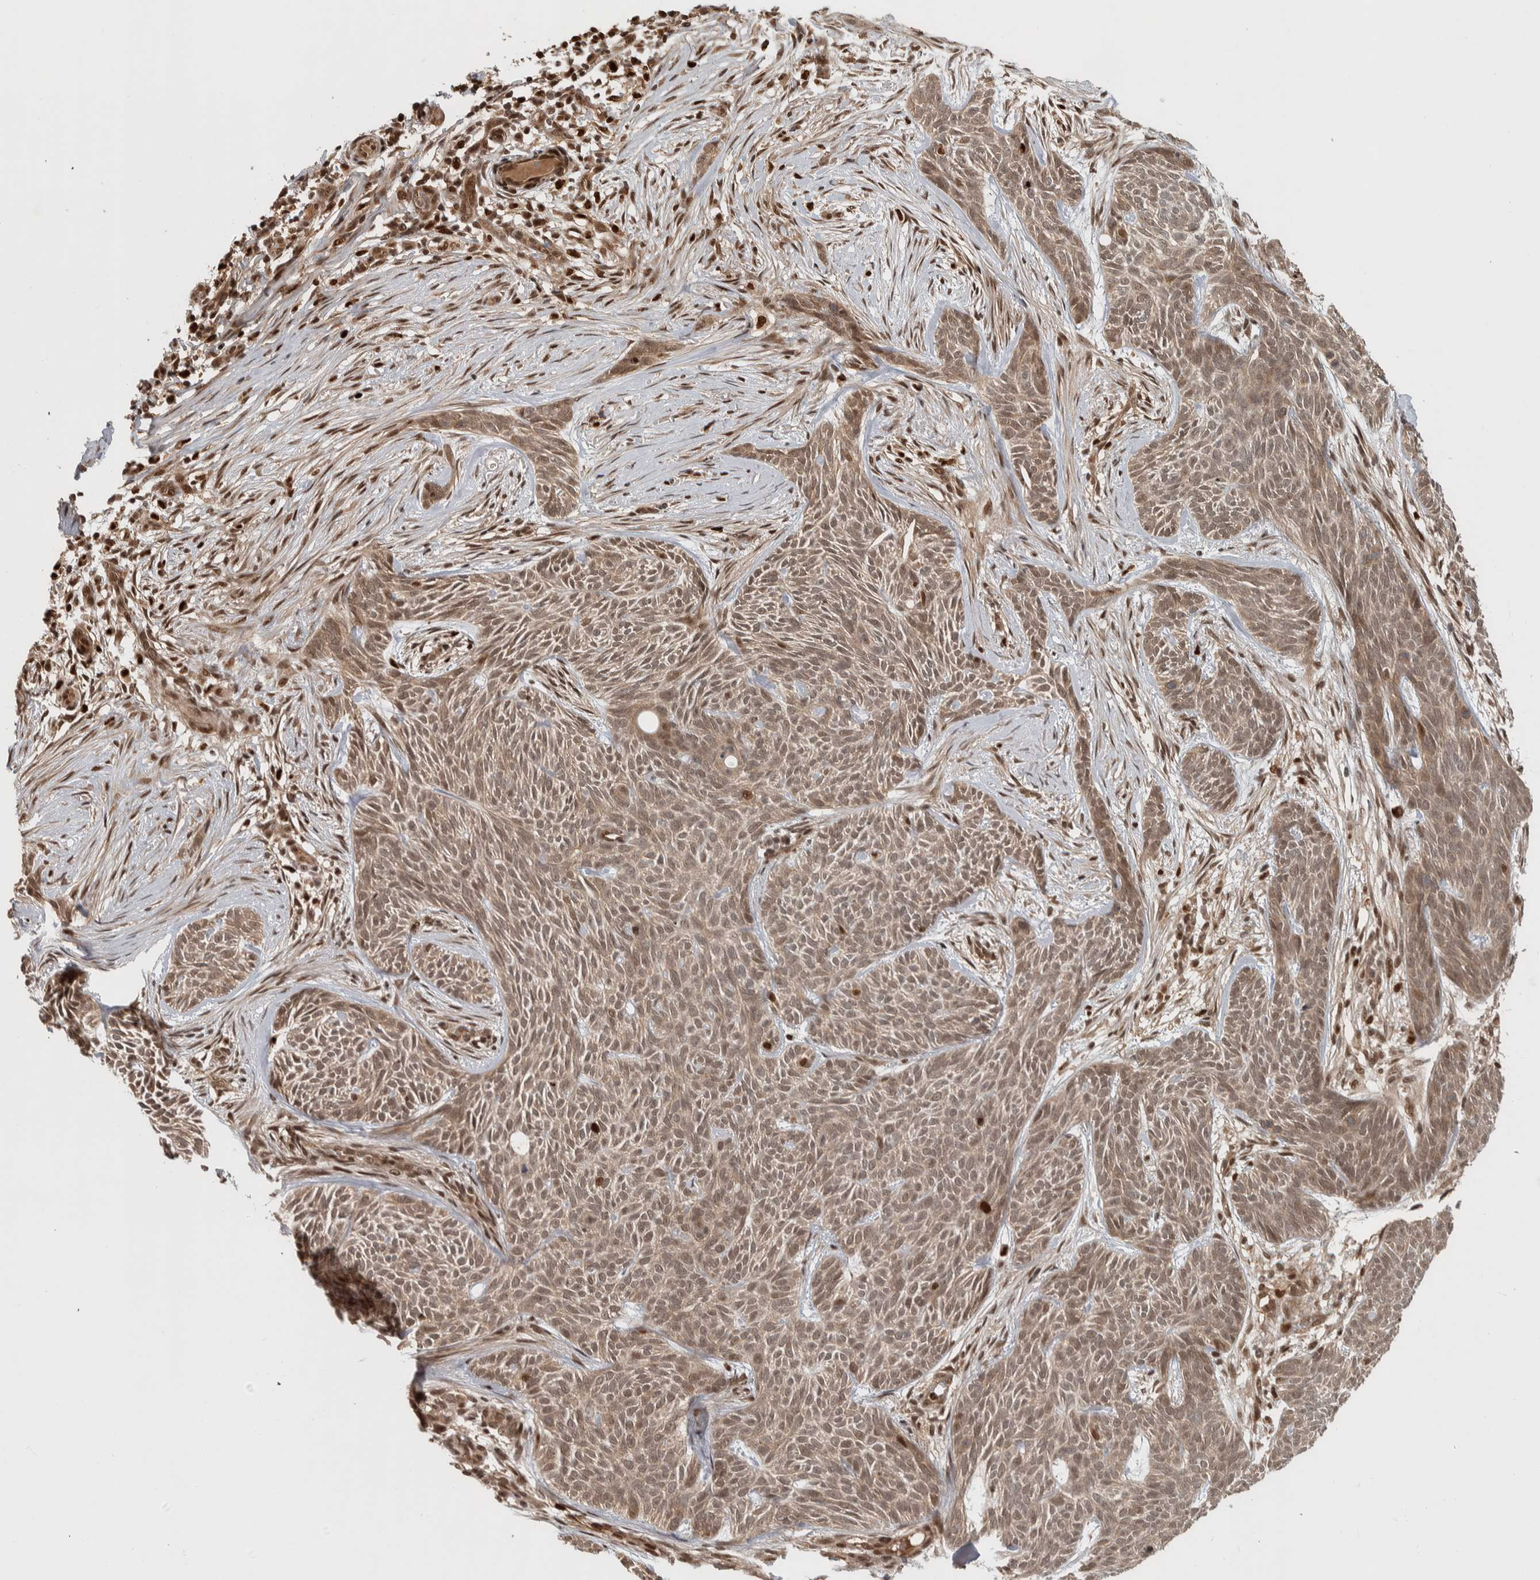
{"staining": {"intensity": "weak", "quantity": ">75%", "location": "nuclear"}, "tissue": "skin cancer", "cell_type": "Tumor cells", "image_type": "cancer", "snomed": [{"axis": "morphology", "description": "Basal cell carcinoma"}, {"axis": "topography", "description": "Skin"}], "caption": "The micrograph shows immunohistochemical staining of skin cancer (basal cell carcinoma). There is weak nuclear expression is appreciated in approximately >75% of tumor cells.", "gene": "RPS6KA4", "patient": {"sex": "female", "age": 59}}